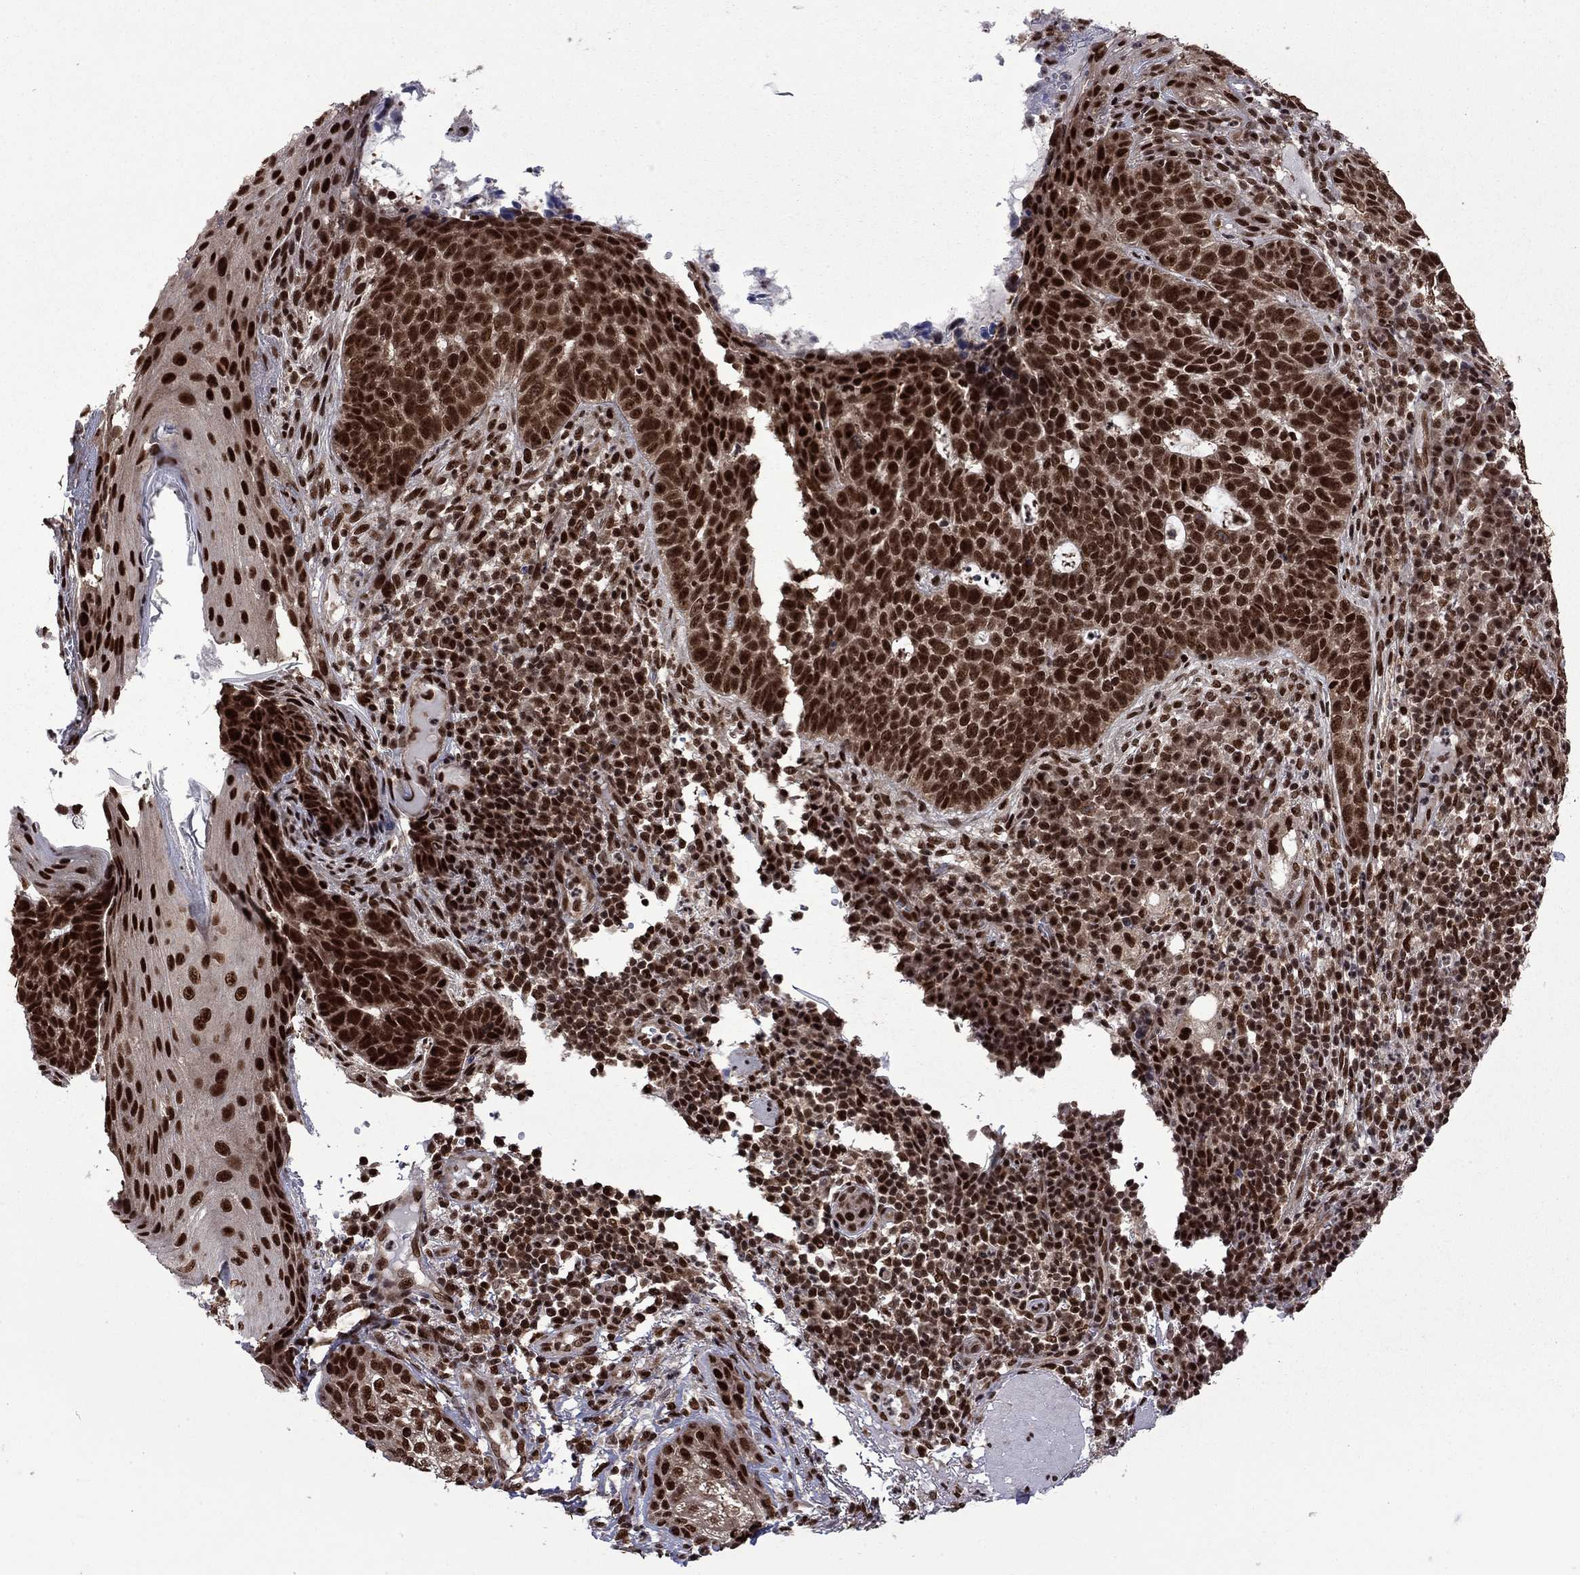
{"staining": {"intensity": "strong", "quantity": ">75%", "location": "nuclear"}, "tissue": "skin cancer", "cell_type": "Tumor cells", "image_type": "cancer", "snomed": [{"axis": "morphology", "description": "Basal cell carcinoma"}, {"axis": "topography", "description": "Skin"}], "caption": "DAB immunohistochemical staining of skin basal cell carcinoma reveals strong nuclear protein expression in approximately >75% of tumor cells.", "gene": "MED25", "patient": {"sex": "female", "age": 69}}